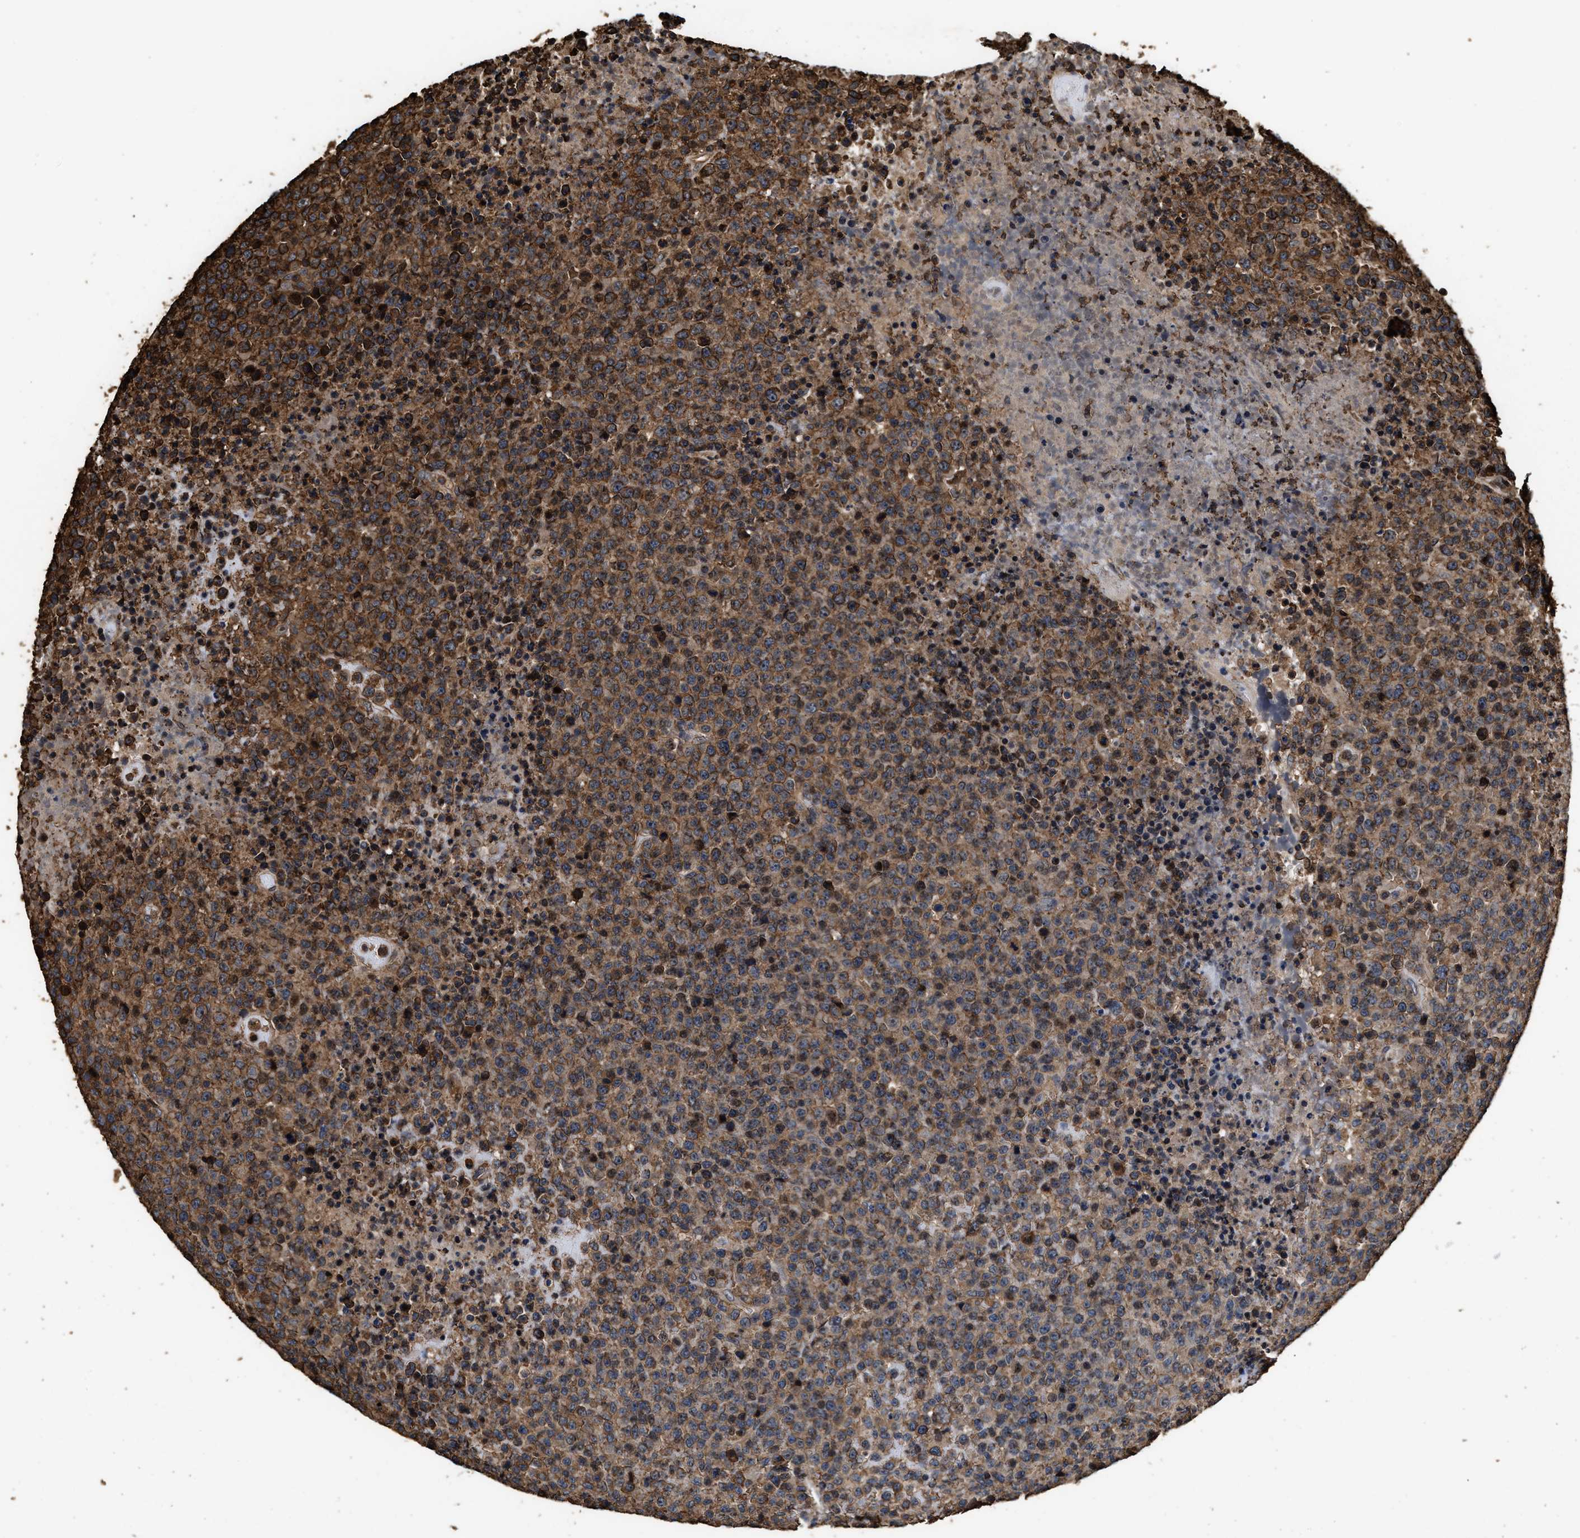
{"staining": {"intensity": "strong", "quantity": ">75%", "location": "cytoplasmic/membranous"}, "tissue": "lymphoma", "cell_type": "Tumor cells", "image_type": "cancer", "snomed": [{"axis": "morphology", "description": "Malignant lymphoma, non-Hodgkin's type, High grade"}, {"axis": "topography", "description": "Lymph node"}], "caption": "IHC (DAB) staining of lymphoma displays strong cytoplasmic/membranous protein expression in about >75% of tumor cells. (Stains: DAB in brown, nuclei in blue, Microscopy: brightfield microscopy at high magnification).", "gene": "KBTBD2", "patient": {"sex": "male", "age": 13}}